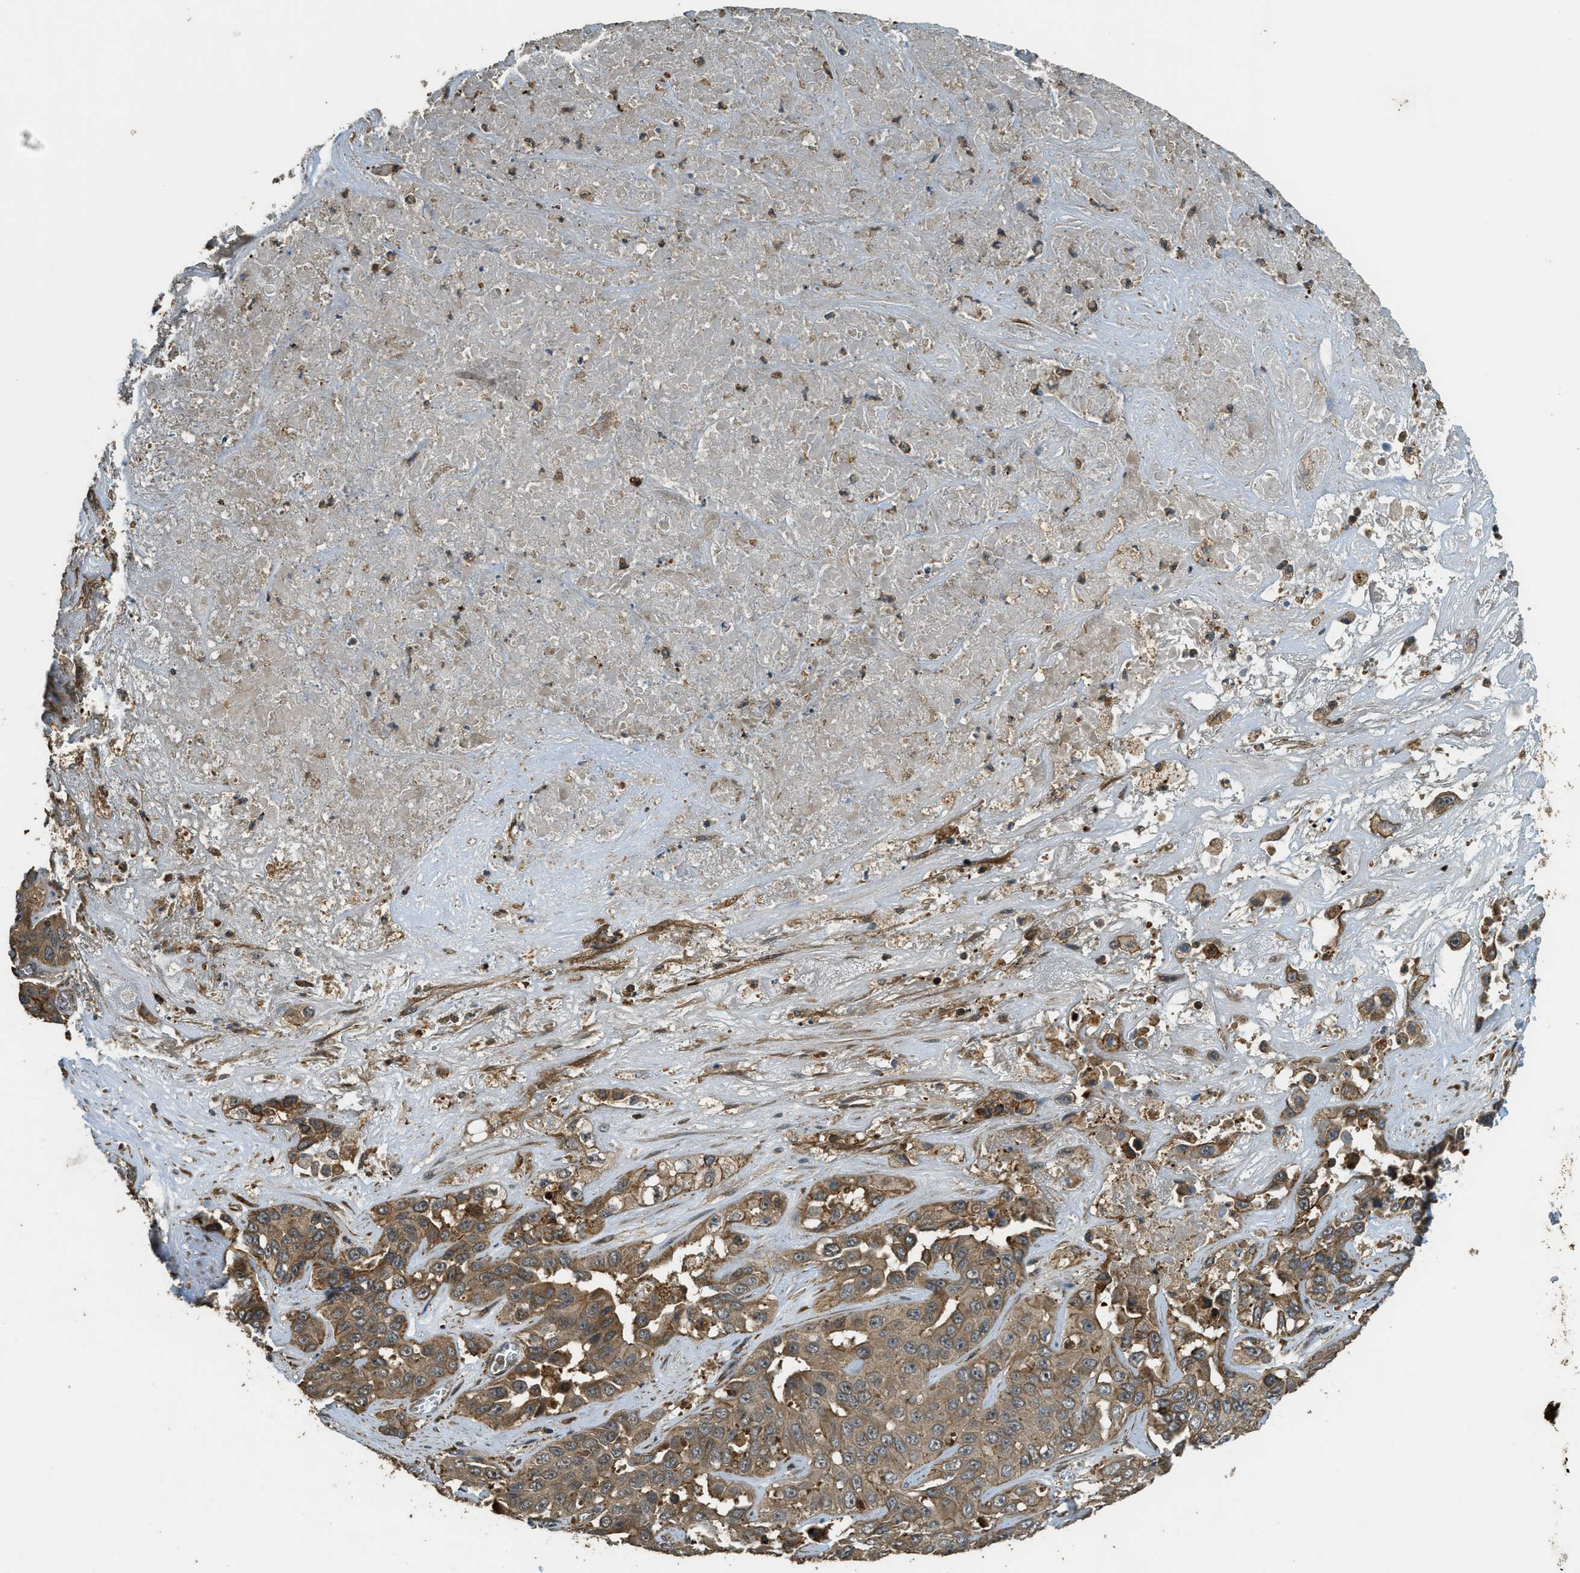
{"staining": {"intensity": "moderate", "quantity": ">75%", "location": "cytoplasmic/membranous"}, "tissue": "liver cancer", "cell_type": "Tumor cells", "image_type": "cancer", "snomed": [{"axis": "morphology", "description": "Cholangiocarcinoma"}, {"axis": "topography", "description": "Liver"}], "caption": "IHC (DAB) staining of human liver cancer reveals moderate cytoplasmic/membranous protein expression in approximately >75% of tumor cells. (IHC, brightfield microscopy, high magnification).", "gene": "PPP6R3", "patient": {"sex": "female", "age": 52}}